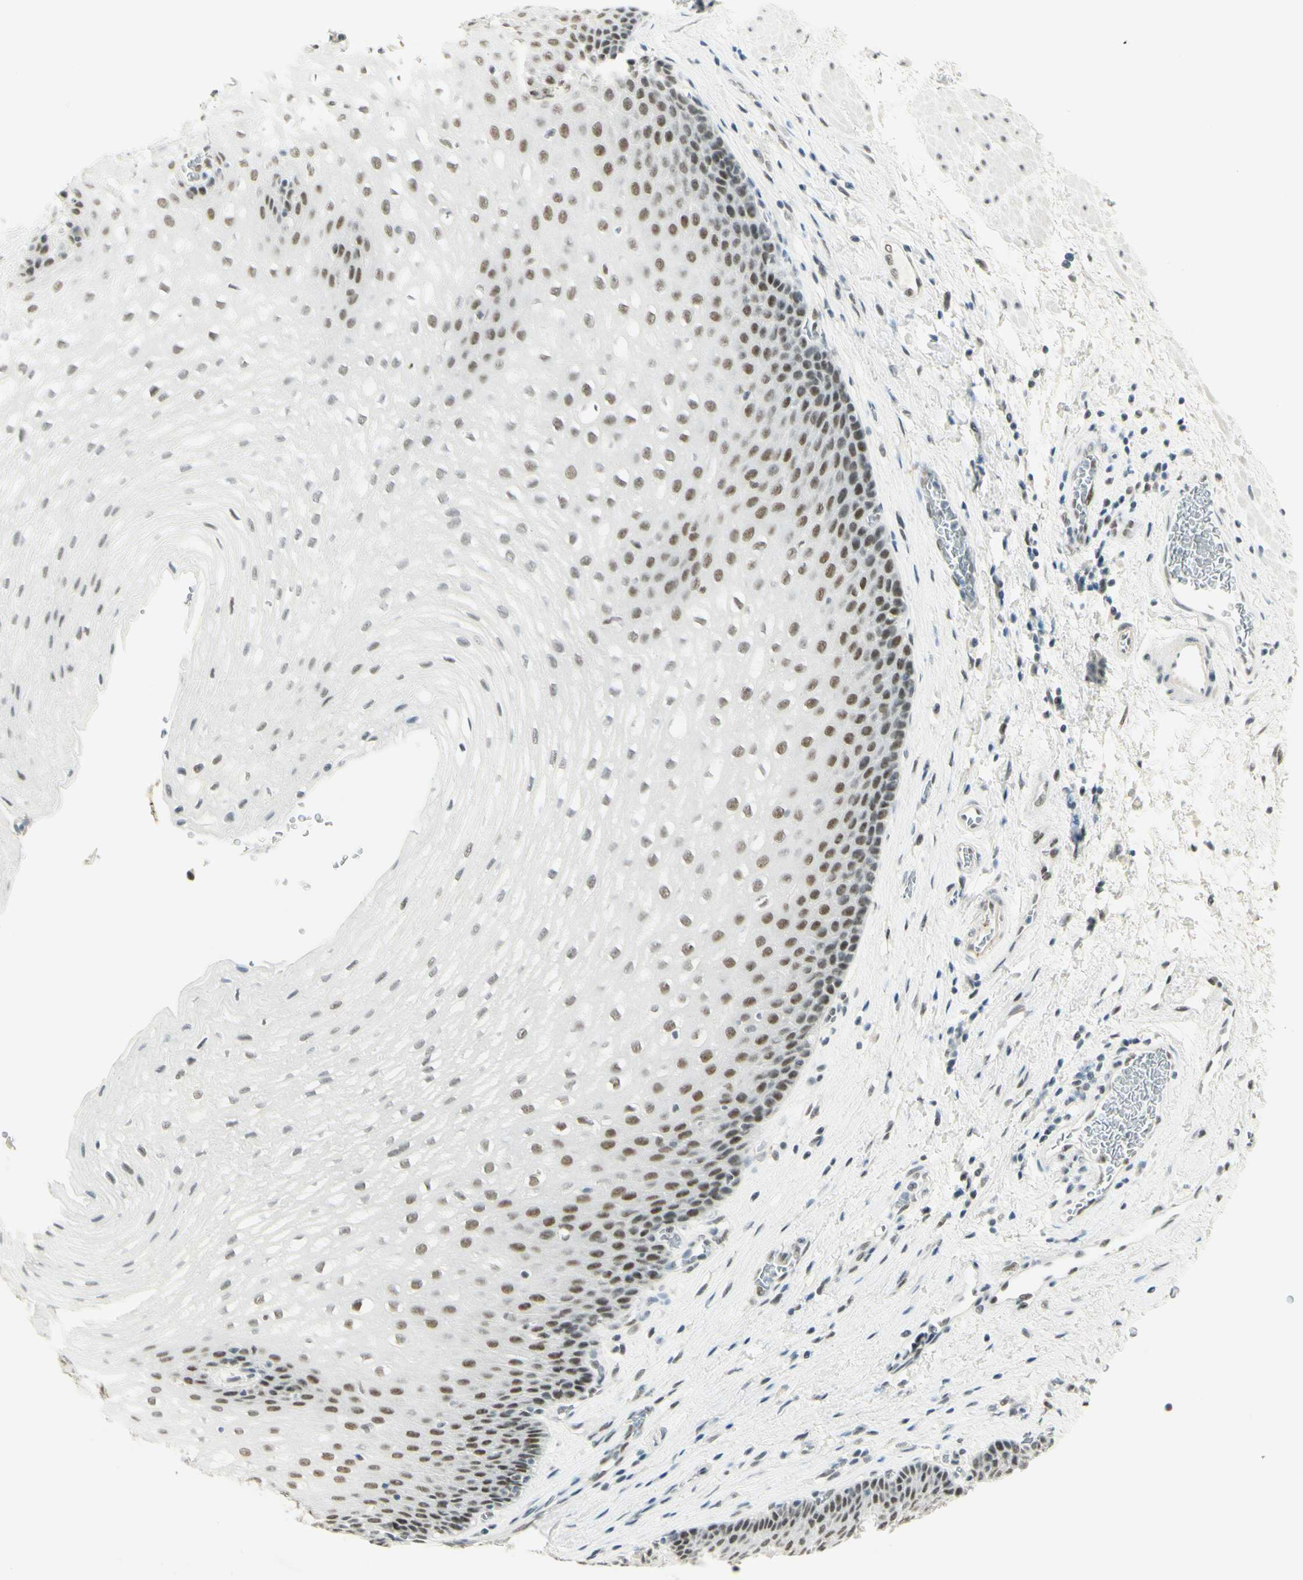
{"staining": {"intensity": "weak", "quantity": ">75%", "location": "nuclear"}, "tissue": "esophagus", "cell_type": "Squamous epithelial cells", "image_type": "normal", "snomed": [{"axis": "morphology", "description": "Normal tissue, NOS"}, {"axis": "topography", "description": "Esophagus"}], "caption": "Brown immunohistochemical staining in unremarkable esophagus shows weak nuclear expression in about >75% of squamous epithelial cells. (DAB IHC with brightfield microscopy, high magnification).", "gene": "PMS2", "patient": {"sex": "male", "age": 48}}